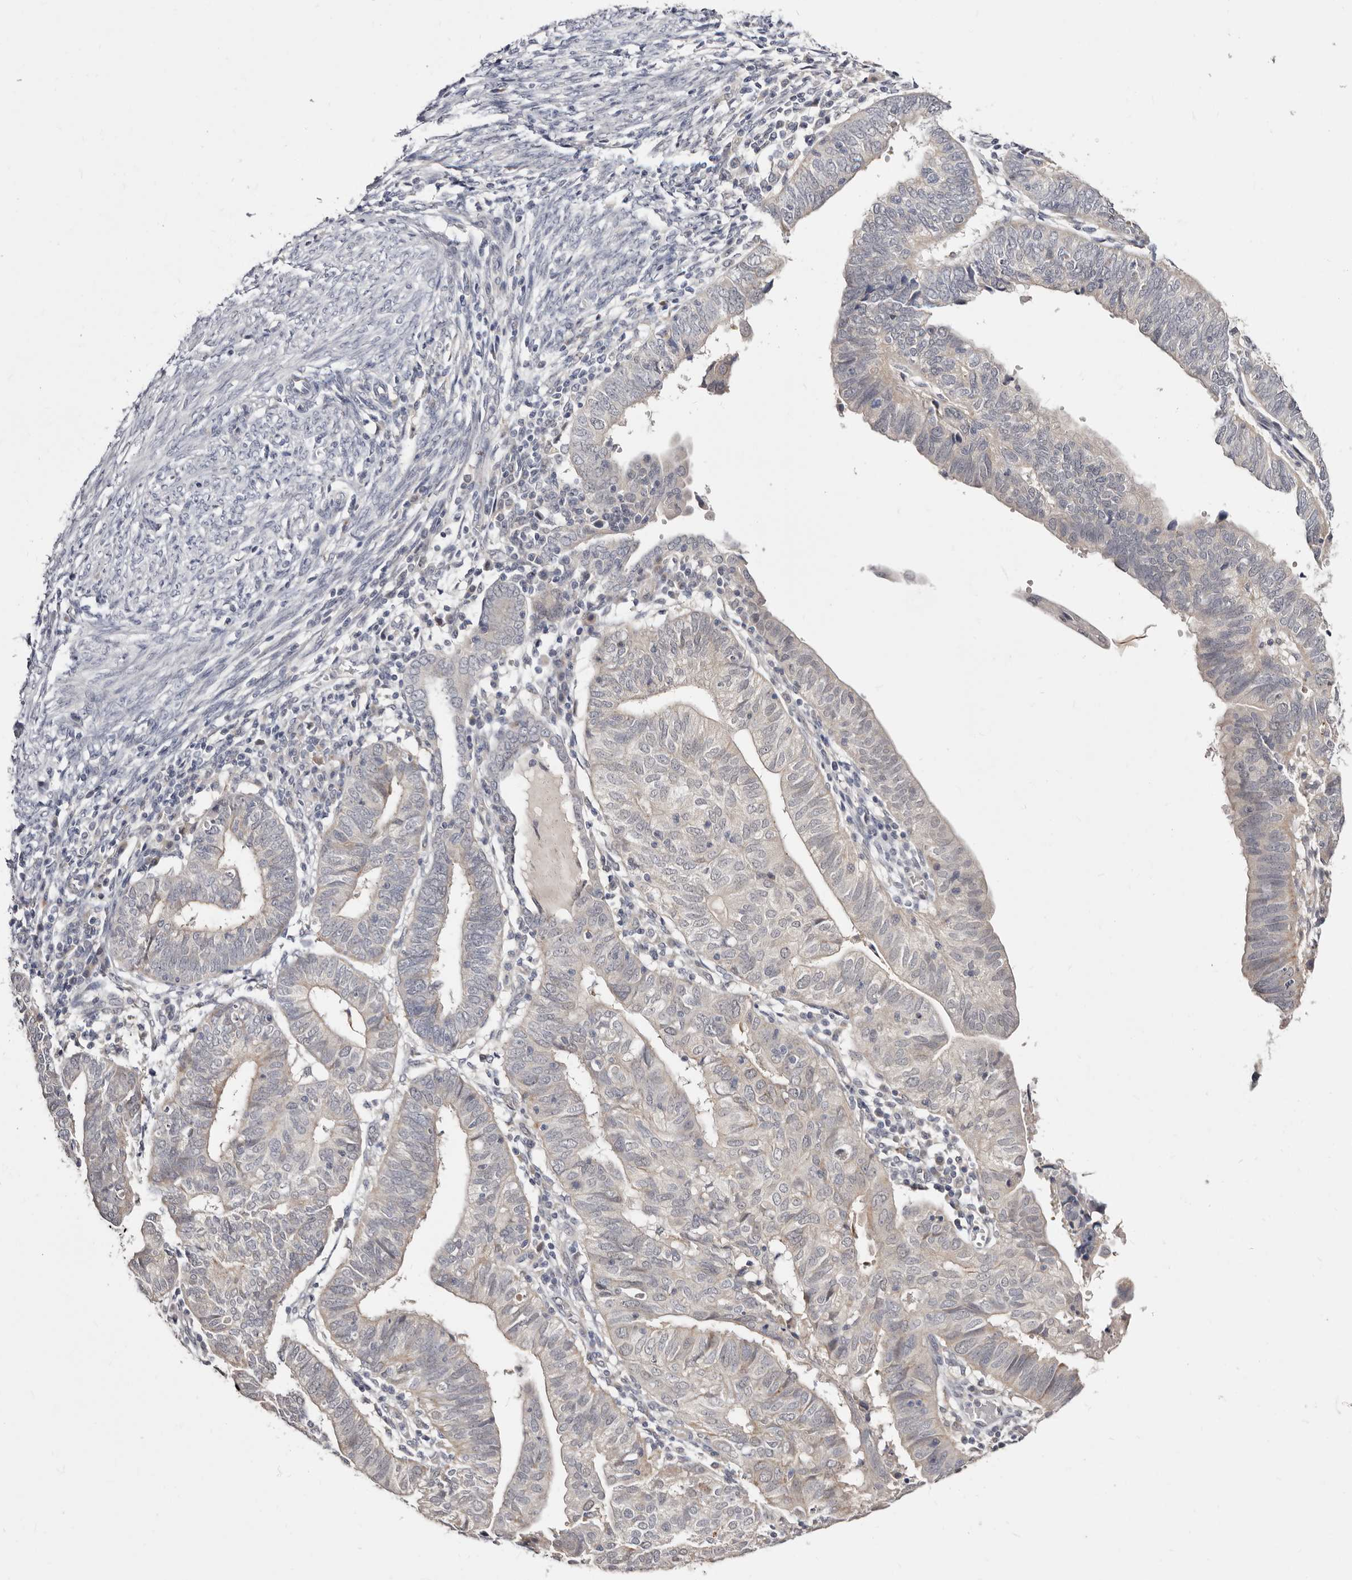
{"staining": {"intensity": "negative", "quantity": "none", "location": "none"}, "tissue": "endometrial cancer", "cell_type": "Tumor cells", "image_type": "cancer", "snomed": [{"axis": "morphology", "description": "Adenocarcinoma, NOS"}, {"axis": "topography", "description": "Uterus"}], "caption": "A high-resolution image shows IHC staining of adenocarcinoma (endometrial), which exhibits no significant positivity in tumor cells.", "gene": "KLHL4", "patient": {"sex": "female", "age": 77}}